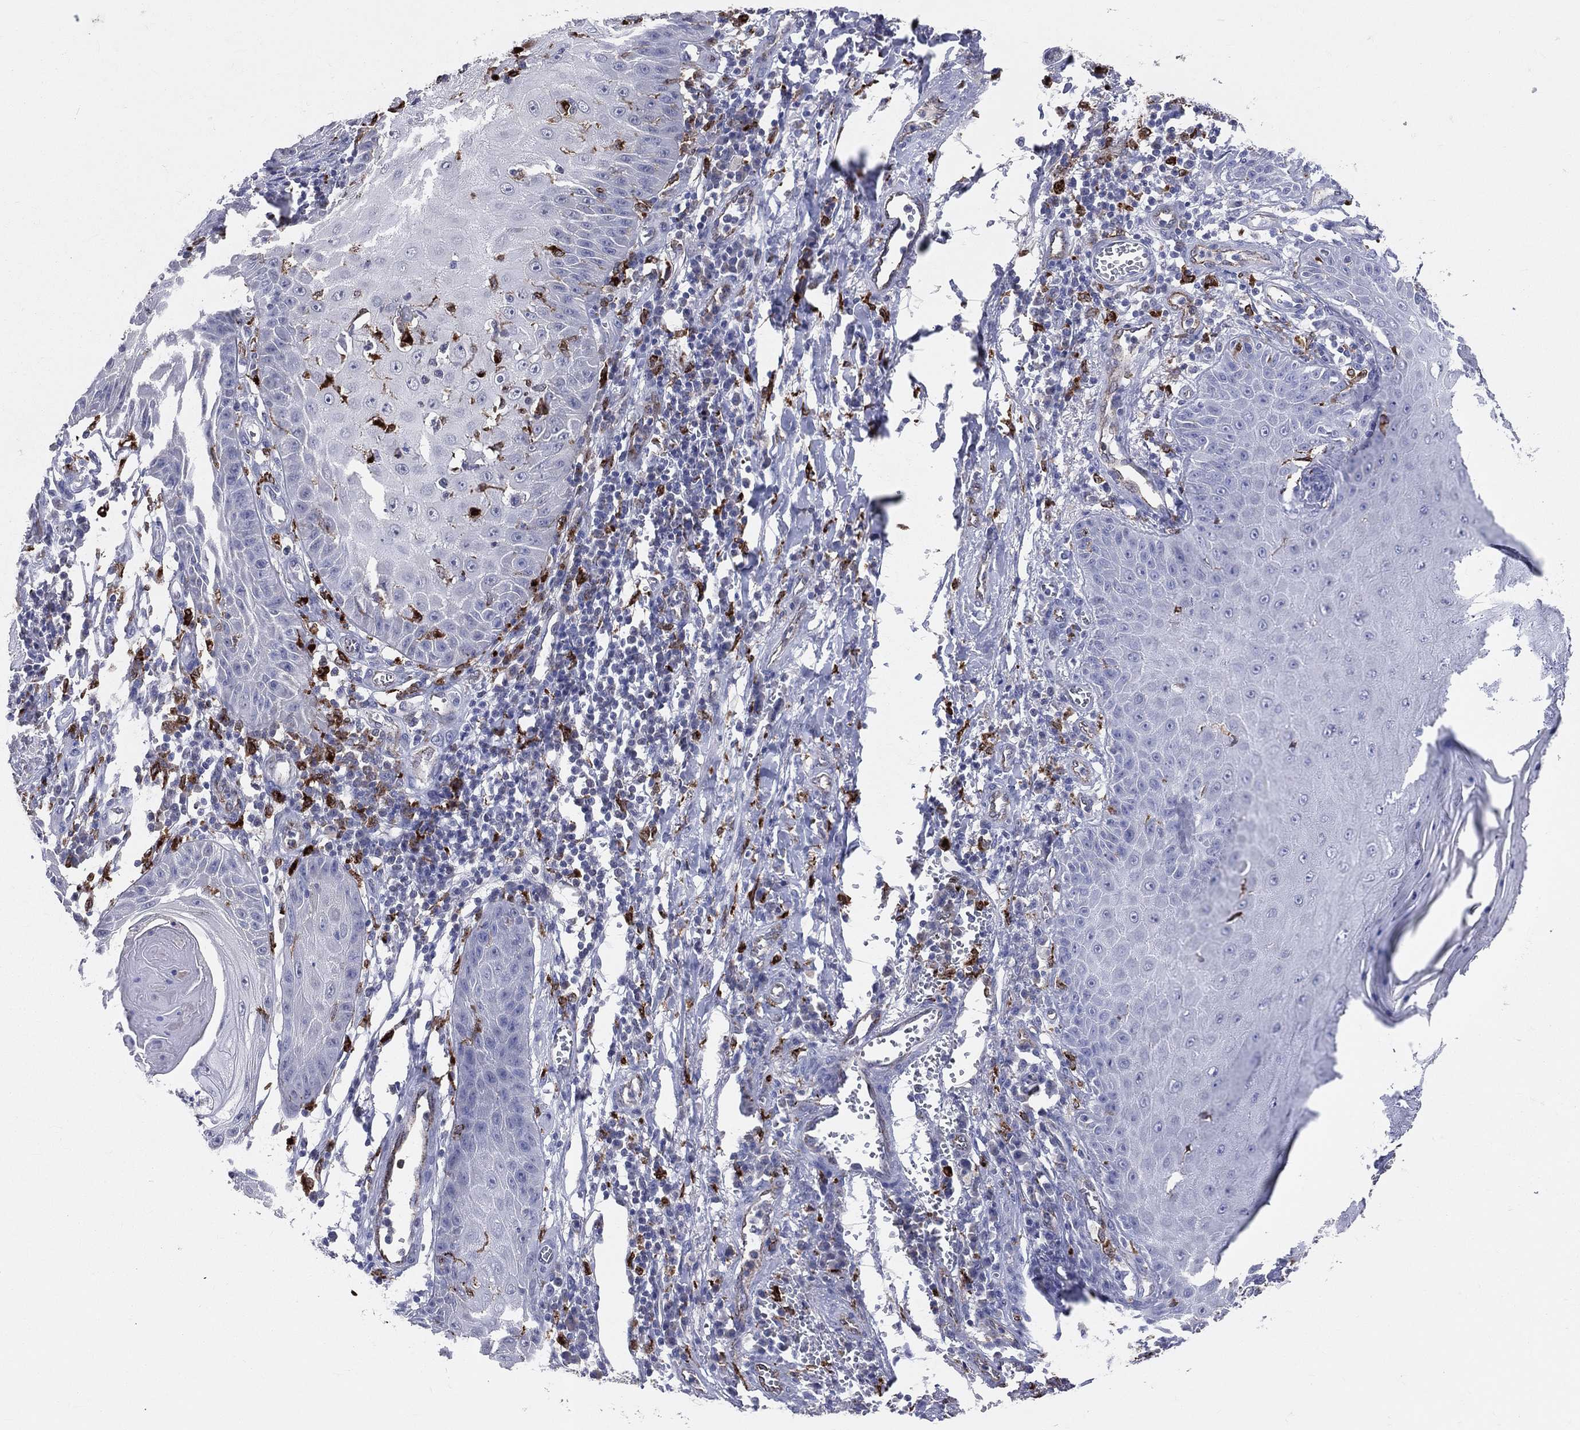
{"staining": {"intensity": "negative", "quantity": "none", "location": "none"}, "tissue": "skin cancer", "cell_type": "Tumor cells", "image_type": "cancer", "snomed": [{"axis": "morphology", "description": "Squamous cell carcinoma, NOS"}, {"axis": "topography", "description": "Skin"}], "caption": "Protein analysis of skin squamous cell carcinoma displays no significant staining in tumor cells. (DAB immunohistochemistry (IHC) with hematoxylin counter stain).", "gene": "CD74", "patient": {"sex": "male", "age": 70}}